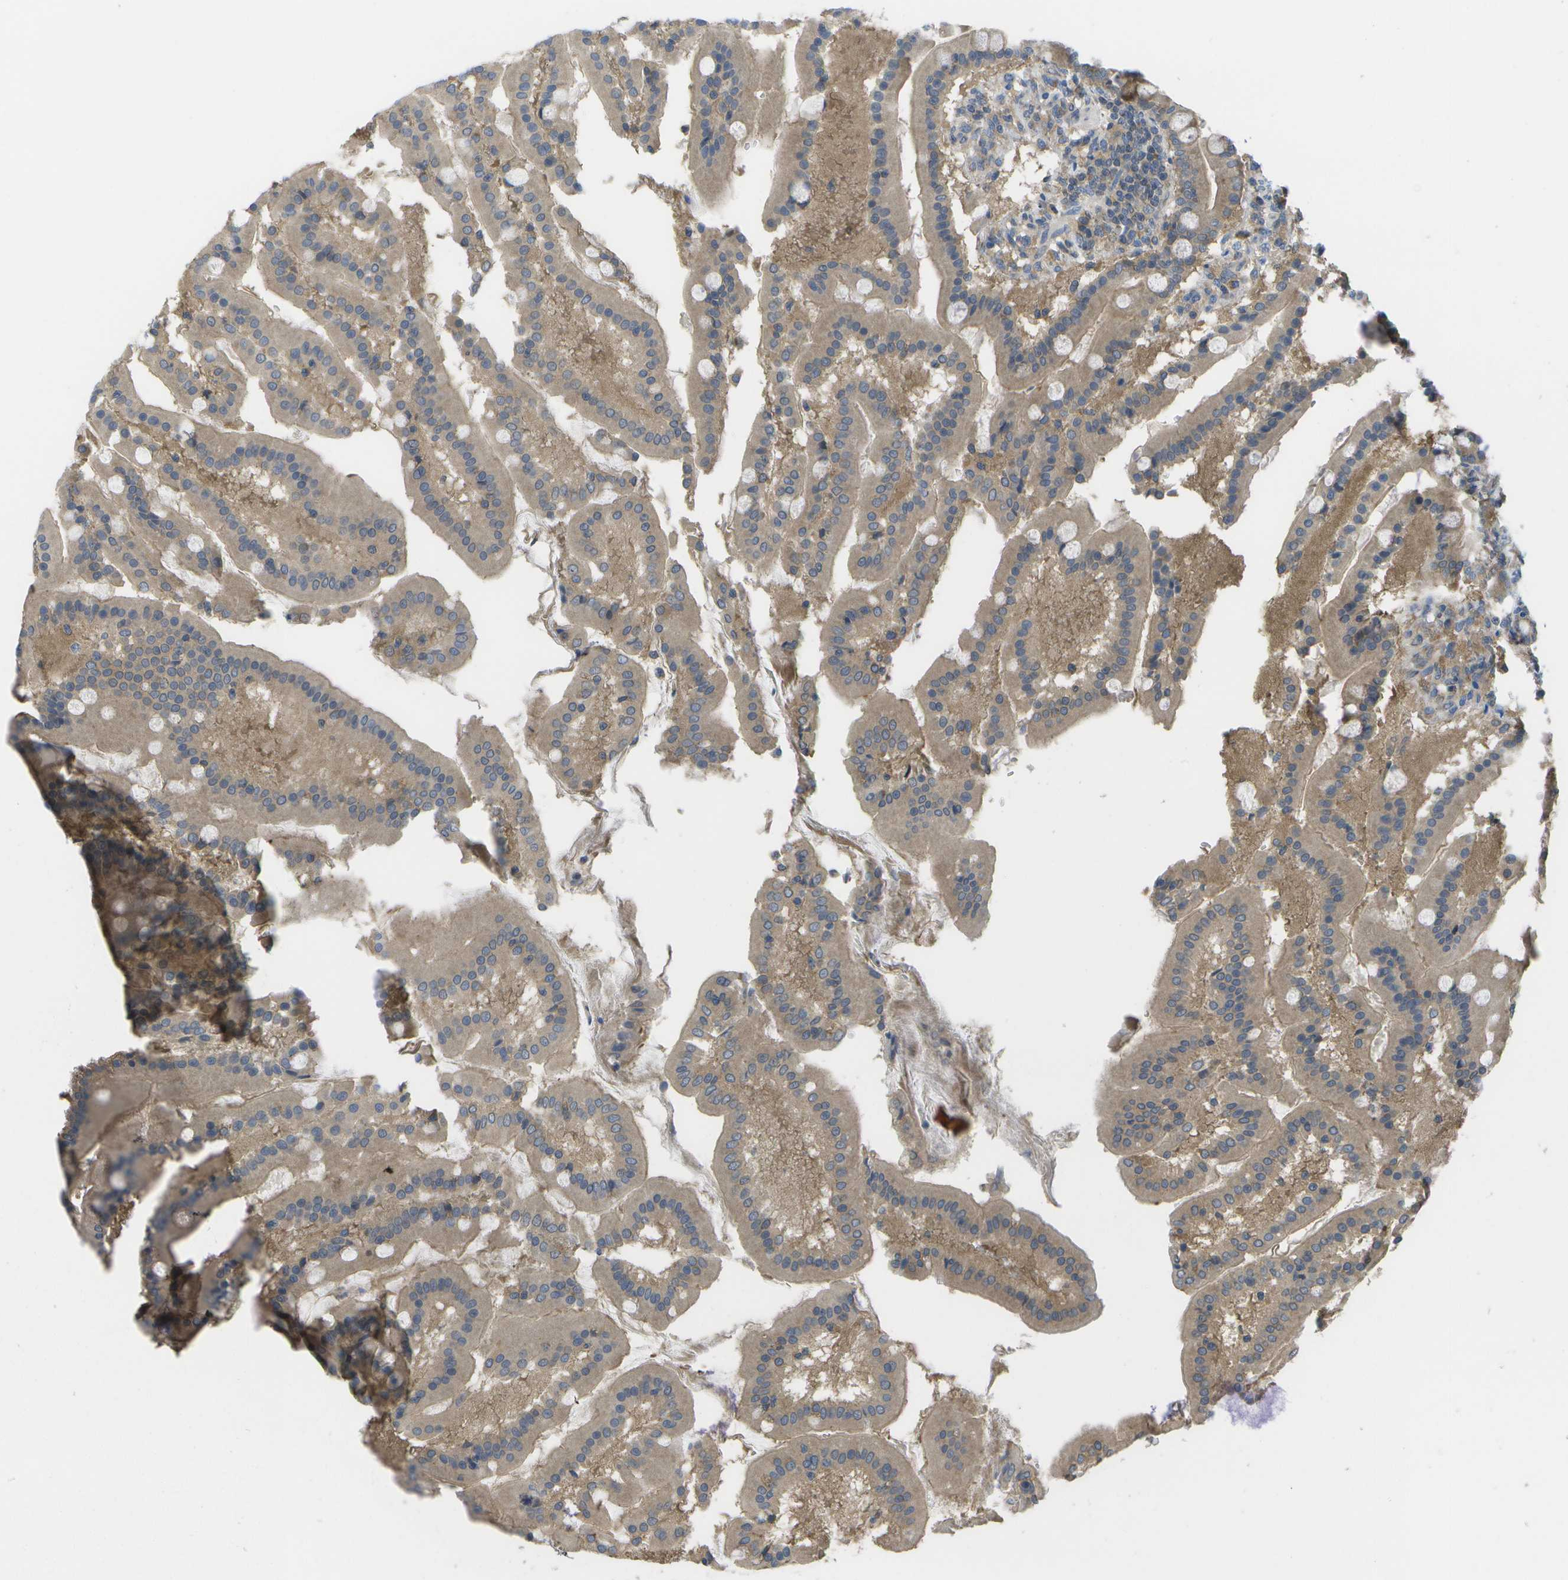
{"staining": {"intensity": "strong", "quantity": ">75%", "location": "cytoplasmic/membranous"}, "tissue": "duodenum", "cell_type": "Glandular cells", "image_type": "normal", "snomed": [{"axis": "morphology", "description": "Normal tissue, NOS"}, {"axis": "topography", "description": "Duodenum"}], "caption": "Duodenum stained for a protein displays strong cytoplasmic/membranous positivity in glandular cells. (DAB (3,3'-diaminobenzidine) IHC with brightfield microscopy, high magnification).", "gene": "DPM3", "patient": {"sex": "male", "age": 50}}